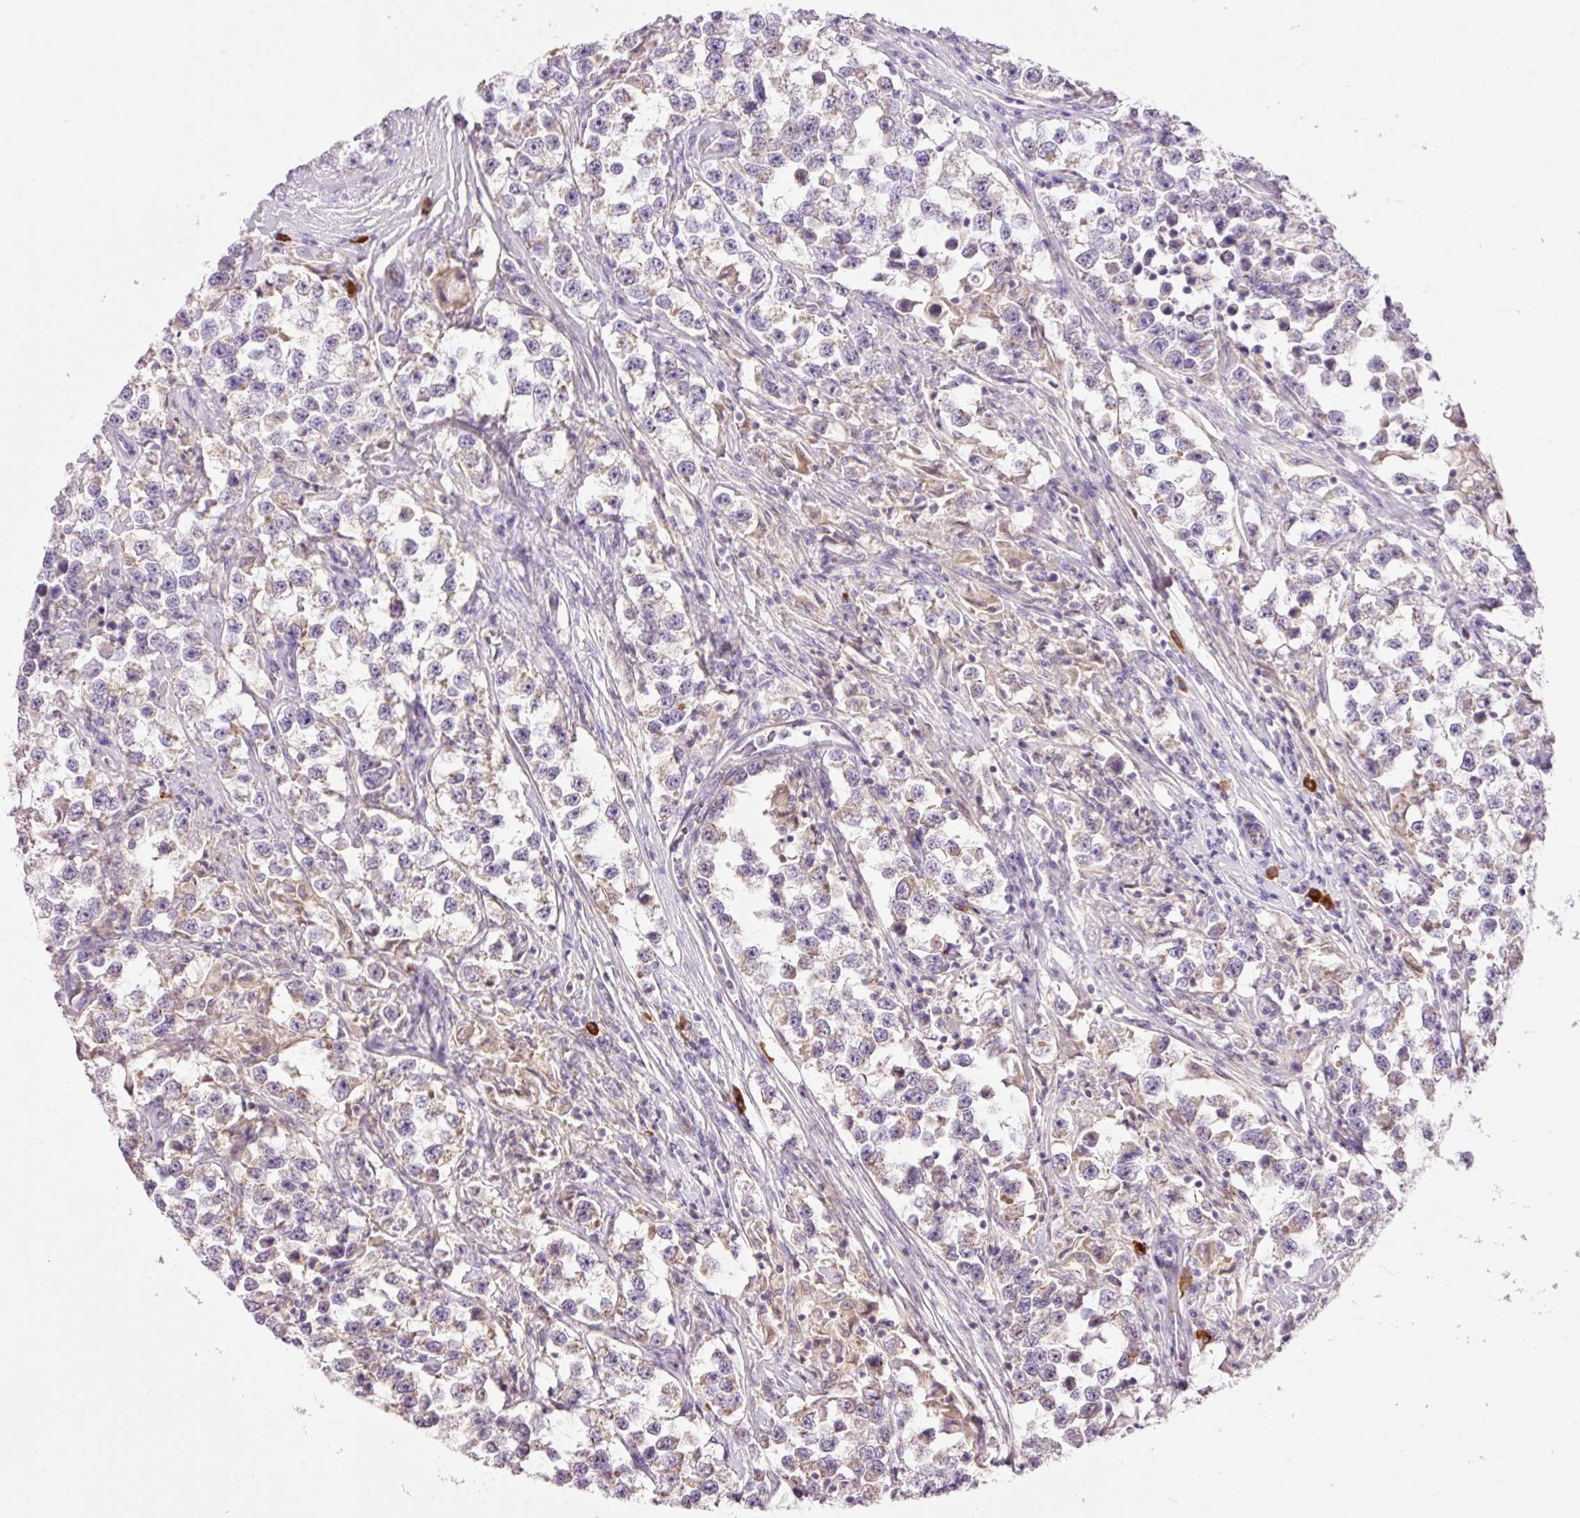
{"staining": {"intensity": "negative", "quantity": "none", "location": "none"}, "tissue": "testis cancer", "cell_type": "Tumor cells", "image_type": "cancer", "snomed": [{"axis": "morphology", "description": "Seminoma, NOS"}, {"axis": "topography", "description": "Testis"}], "caption": "Immunohistochemistry micrograph of neoplastic tissue: testis seminoma stained with DAB (3,3'-diaminobenzidine) shows no significant protein expression in tumor cells.", "gene": "PNPLA5", "patient": {"sex": "male", "age": 46}}